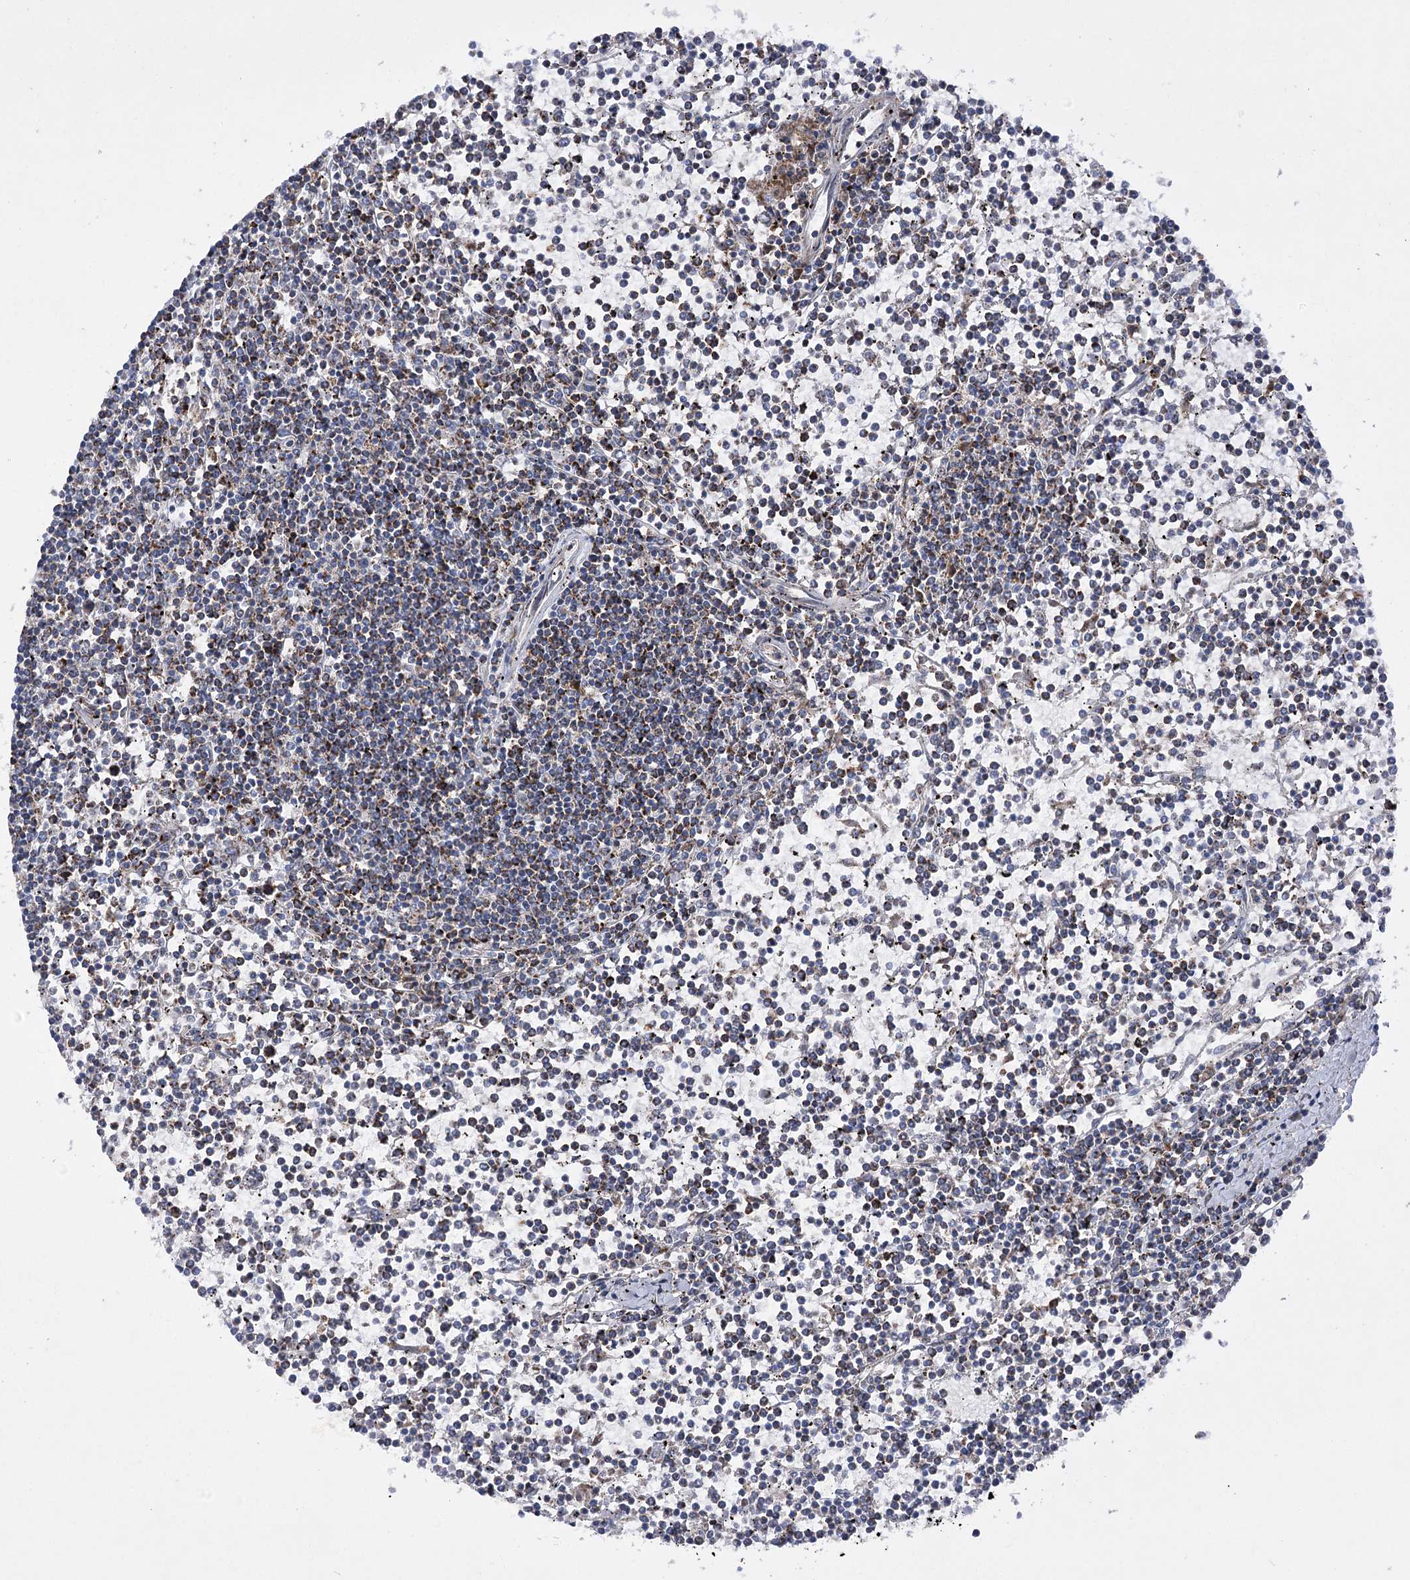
{"staining": {"intensity": "moderate", "quantity": "25%-75%", "location": "cytoplasmic/membranous"}, "tissue": "lymphoma", "cell_type": "Tumor cells", "image_type": "cancer", "snomed": [{"axis": "morphology", "description": "Malignant lymphoma, non-Hodgkin's type, Low grade"}, {"axis": "topography", "description": "Spleen"}], "caption": "Immunohistochemistry (IHC) of low-grade malignant lymphoma, non-Hodgkin's type reveals medium levels of moderate cytoplasmic/membranous expression in approximately 25%-75% of tumor cells. (DAB (3,3'-diaminobenzidine) = brown stain, brightfield microscopy at high magnification).", "gene": "COX15", "patient": {"sex": "female", "age": 19}}